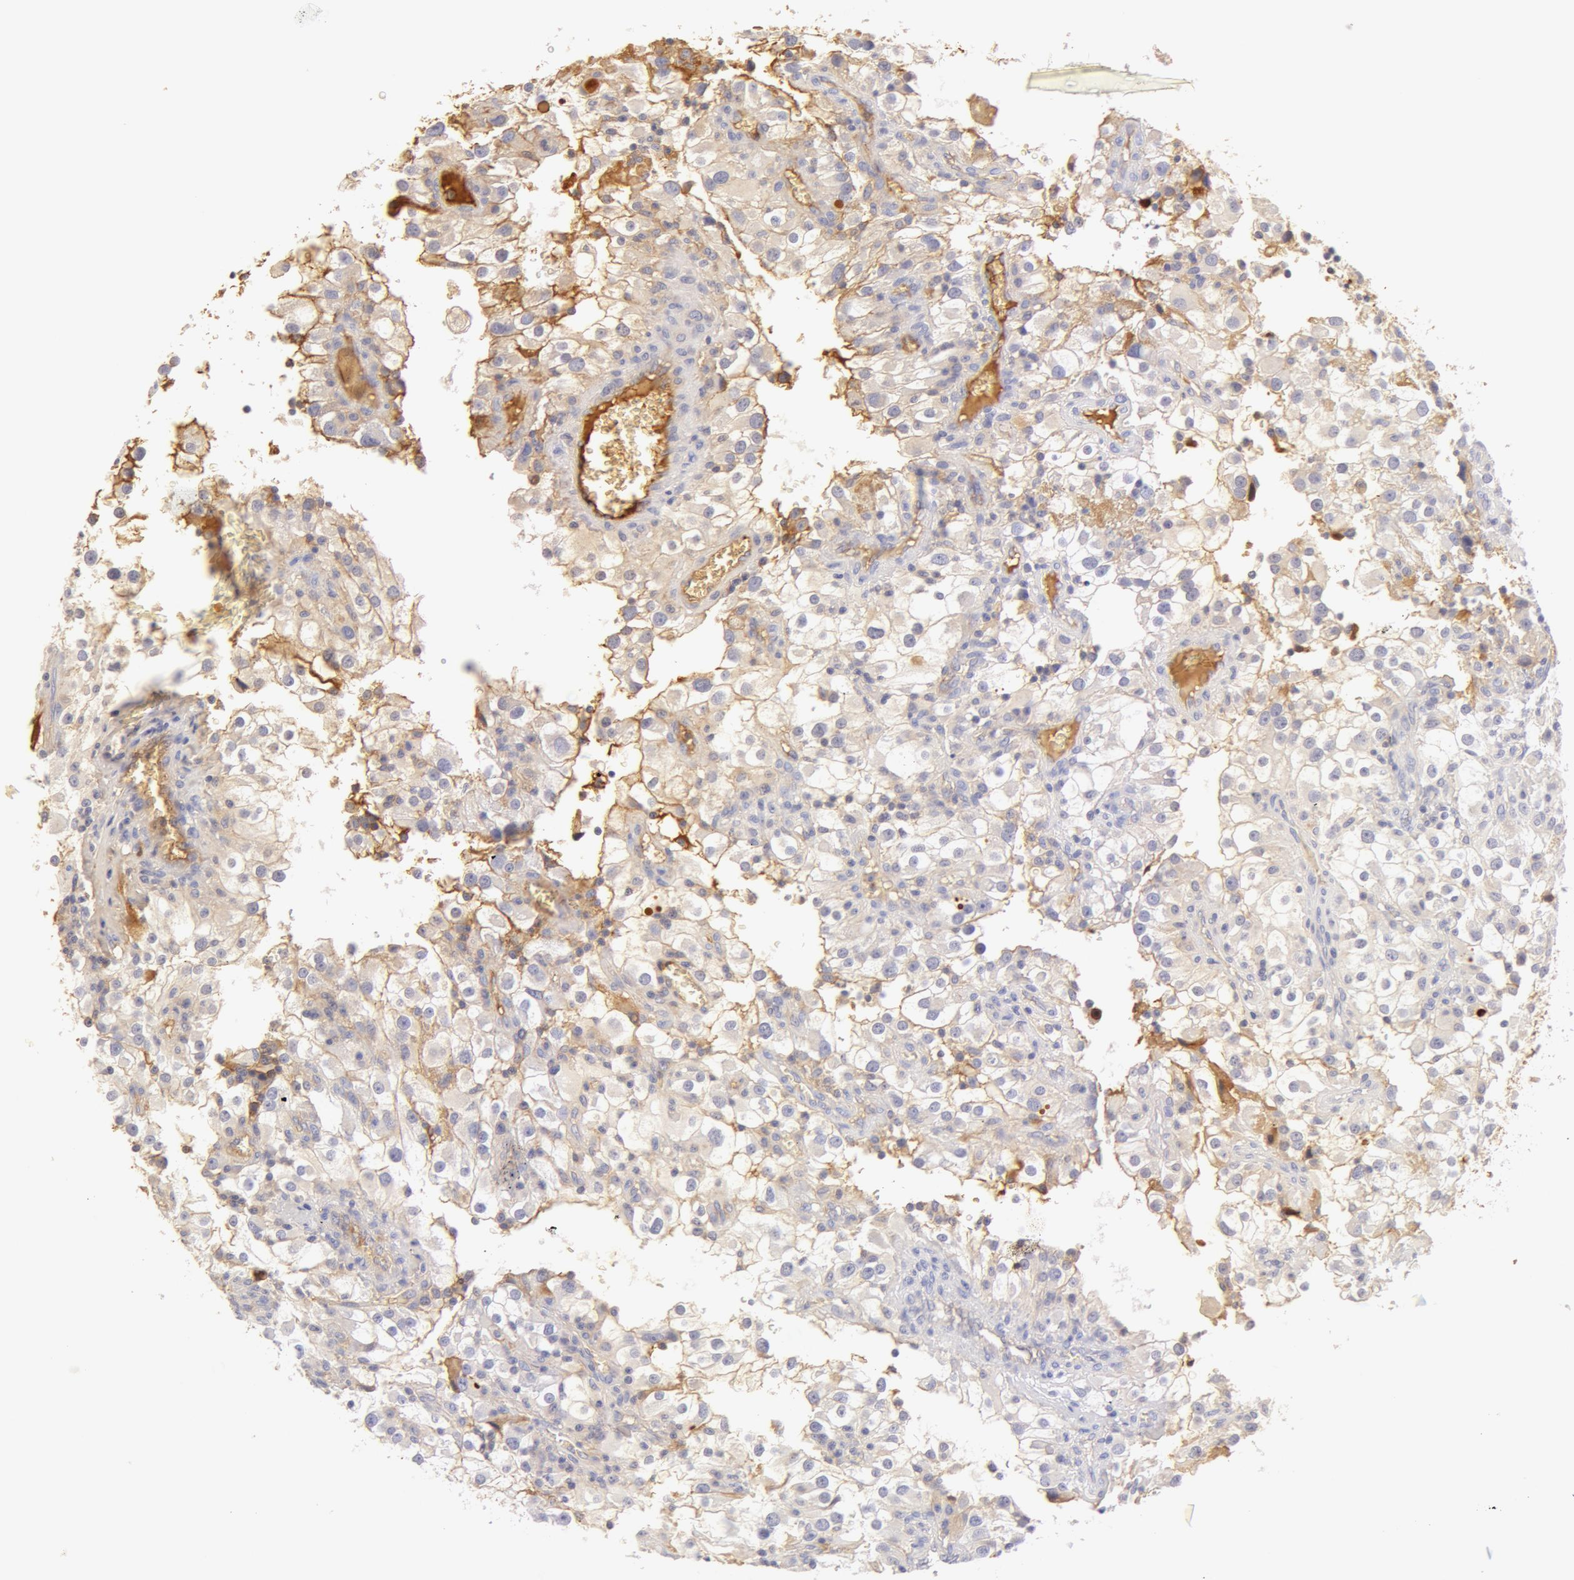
{"staining": {"intensity": "negative", "quantity": "none", "location": "none"}, "tissue": "renal cancer", "cell_type": "Tumor cells", "image_type": "cancer", "snomed": [{"axis": "morphology", "description": "Adenocarcinoma, NOS"}, {"axis": "topography", "description": "Kidney"}], "caption": "This is an IHC photomicrograph of human adenocarcinoma (renal). There is no expression in tumor cells.", "gene": "AHSG", "patient": {"sex": "female", "age": 52}}